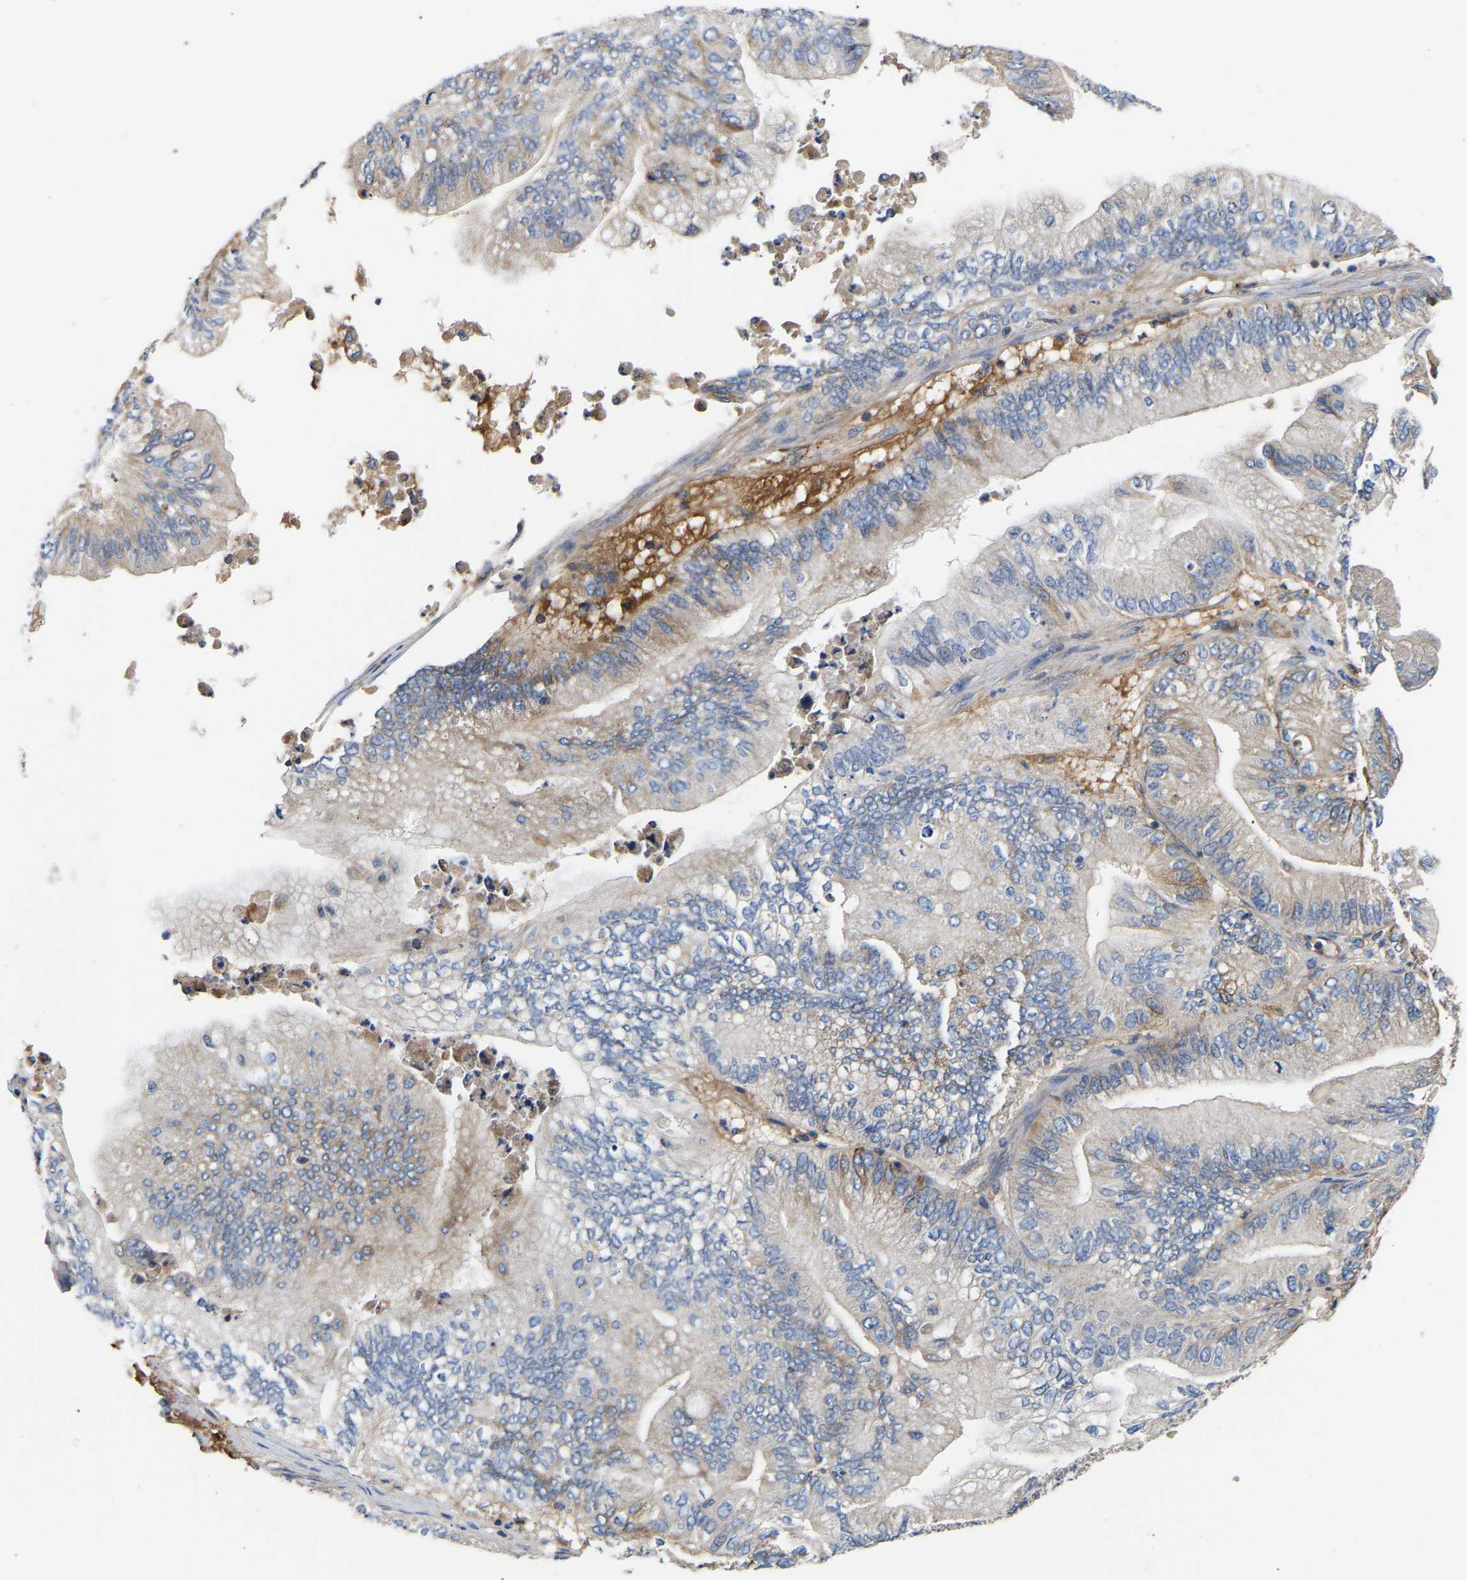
{"staining": {"intensity": "negative", "quantity": "none", "location": "none"}, "tissue": "ovarian cancer", "cell_type": "Tumor cells", "image_type": "cancer", "snomed": [{"axis": "morphology", "description": "Cystadenocarcinoma, mucinous, NOS"}, {"axis": "topography", "description": "Ovary"}], "caption": "This photomicrograph is of mucinous cystadenocarcinoma (ovarian) stained with IHC to label a protein in brown with the nuclei are counter-stained blue. There is no expression in tumor cells. (DAB (3,3'-diaminobenzidine) IHC visualized using brightfield microscopy, high magnification).", "gene": "AIMP2", "patient": {"sex": "female", "age": 61}}